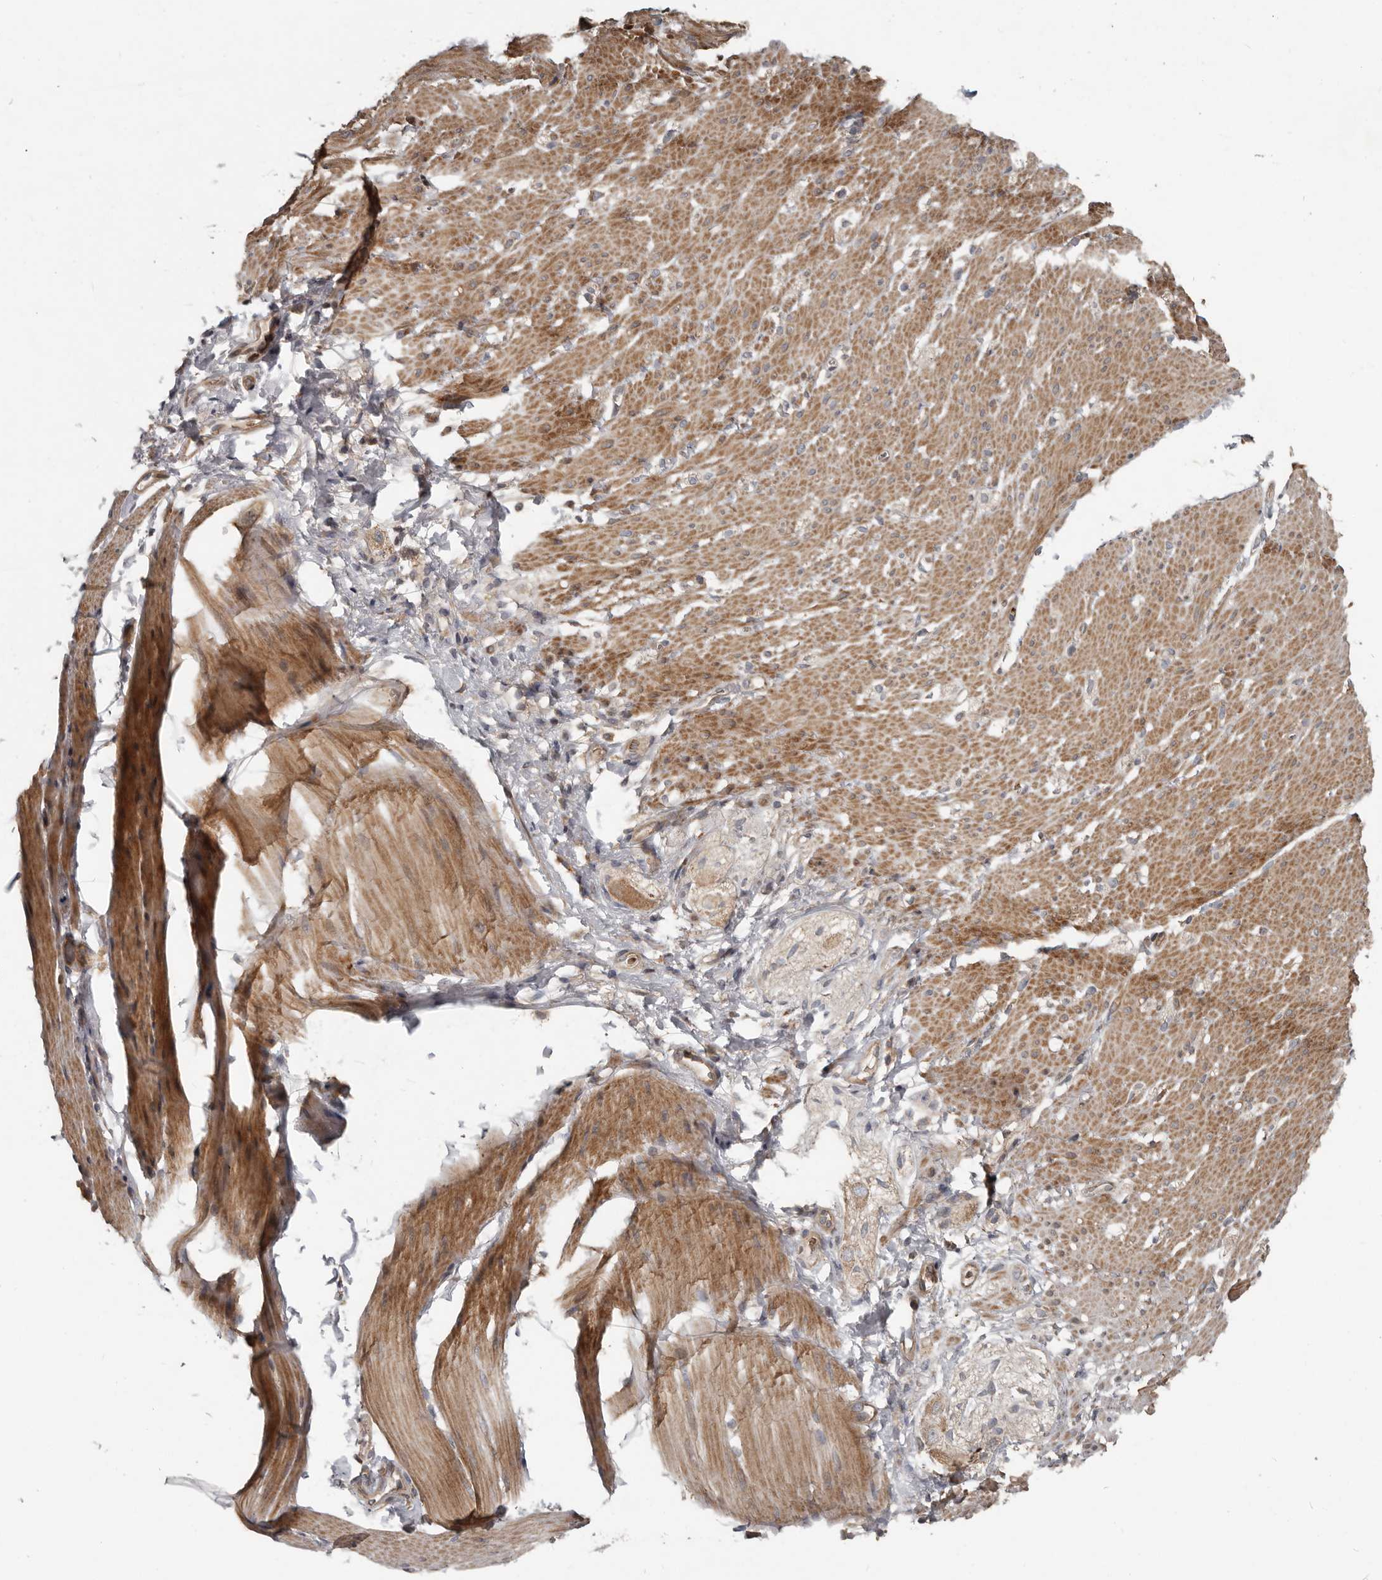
{"staining": {"intensity": "moderate", "quantity": ">75%", "location": "cytoplasmic/membranous"}, "tissue": "smooth muscle", "cell_type": "Smooth muscle cells", "image_type": "normal", "snomed": [{"axis": "morphology", "description": "Normal tissue, NOS"}, {"axis": "topography", "description": "Smooth muscle"}, {"axis": "topography", "description": "Small intestine"}], "caption": "Smooth muscle cells show medium levels of moderate cytoplasmic/membranous staining in approximately >75% of cells in unremarkable smooth muscle.", "gene": "FBXO31", "patient": {"sex": "female", "age": 84}}